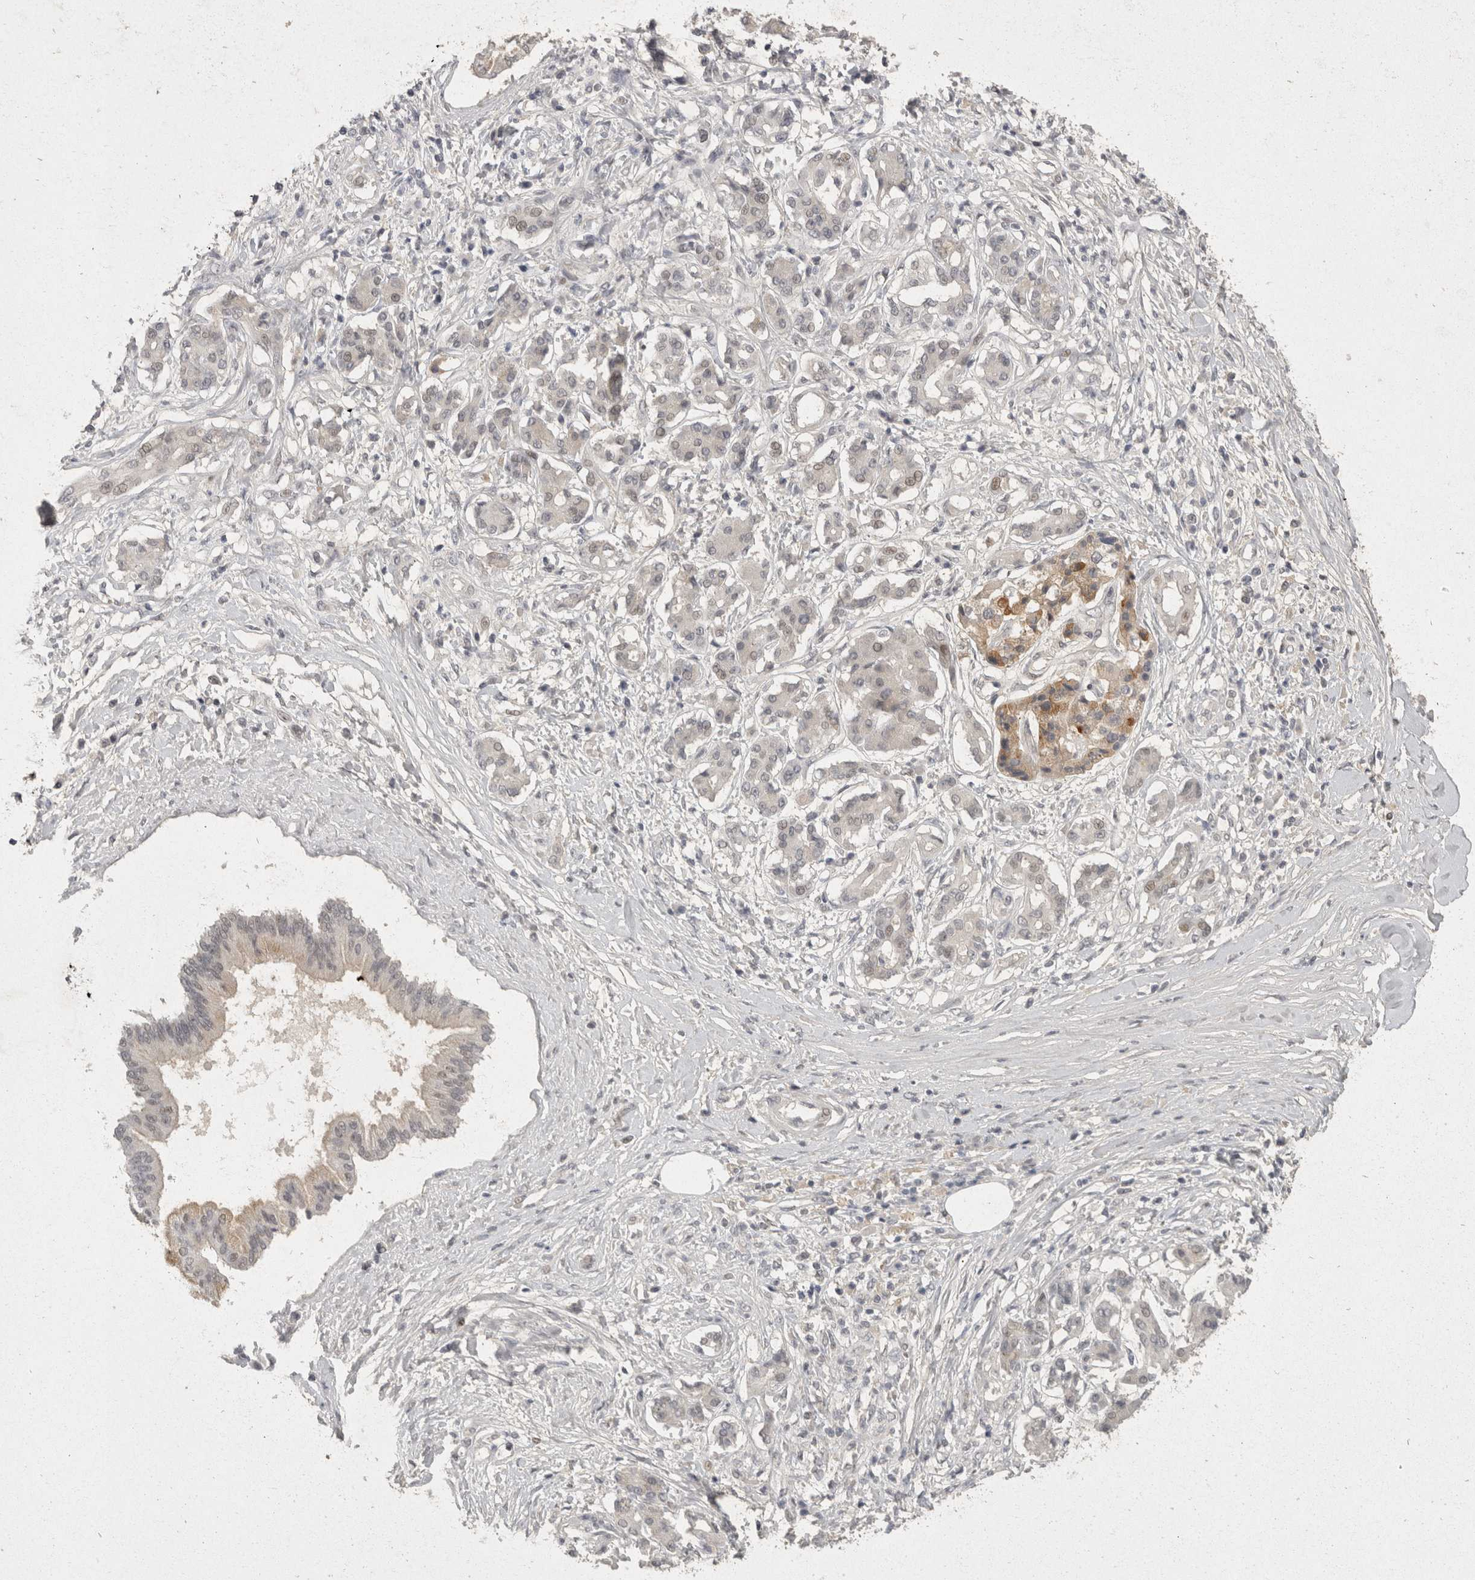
{"staining": {"intensity": "negative", "quantity": "none", "location": "none"}, "tissue": "pancreatic cancer", "cell_type": "Tumor cells", "image_type": "cancer", "snomed": [{"axis": "morphology", "description": "Adenocarcinoma, NOS"}, {"axis": "topography", "description": "Pancreas"}], "caption": "Immunohistochemical staining of human pancreatic cancer (adenocarcinoma) exhibits no significant expression in tumor cells. (Brightfield microscopy of DAB immunohistochemistry at high magnification).", "gene": "TOM1L2", "patient": {"sex": "female", "age": 56}}